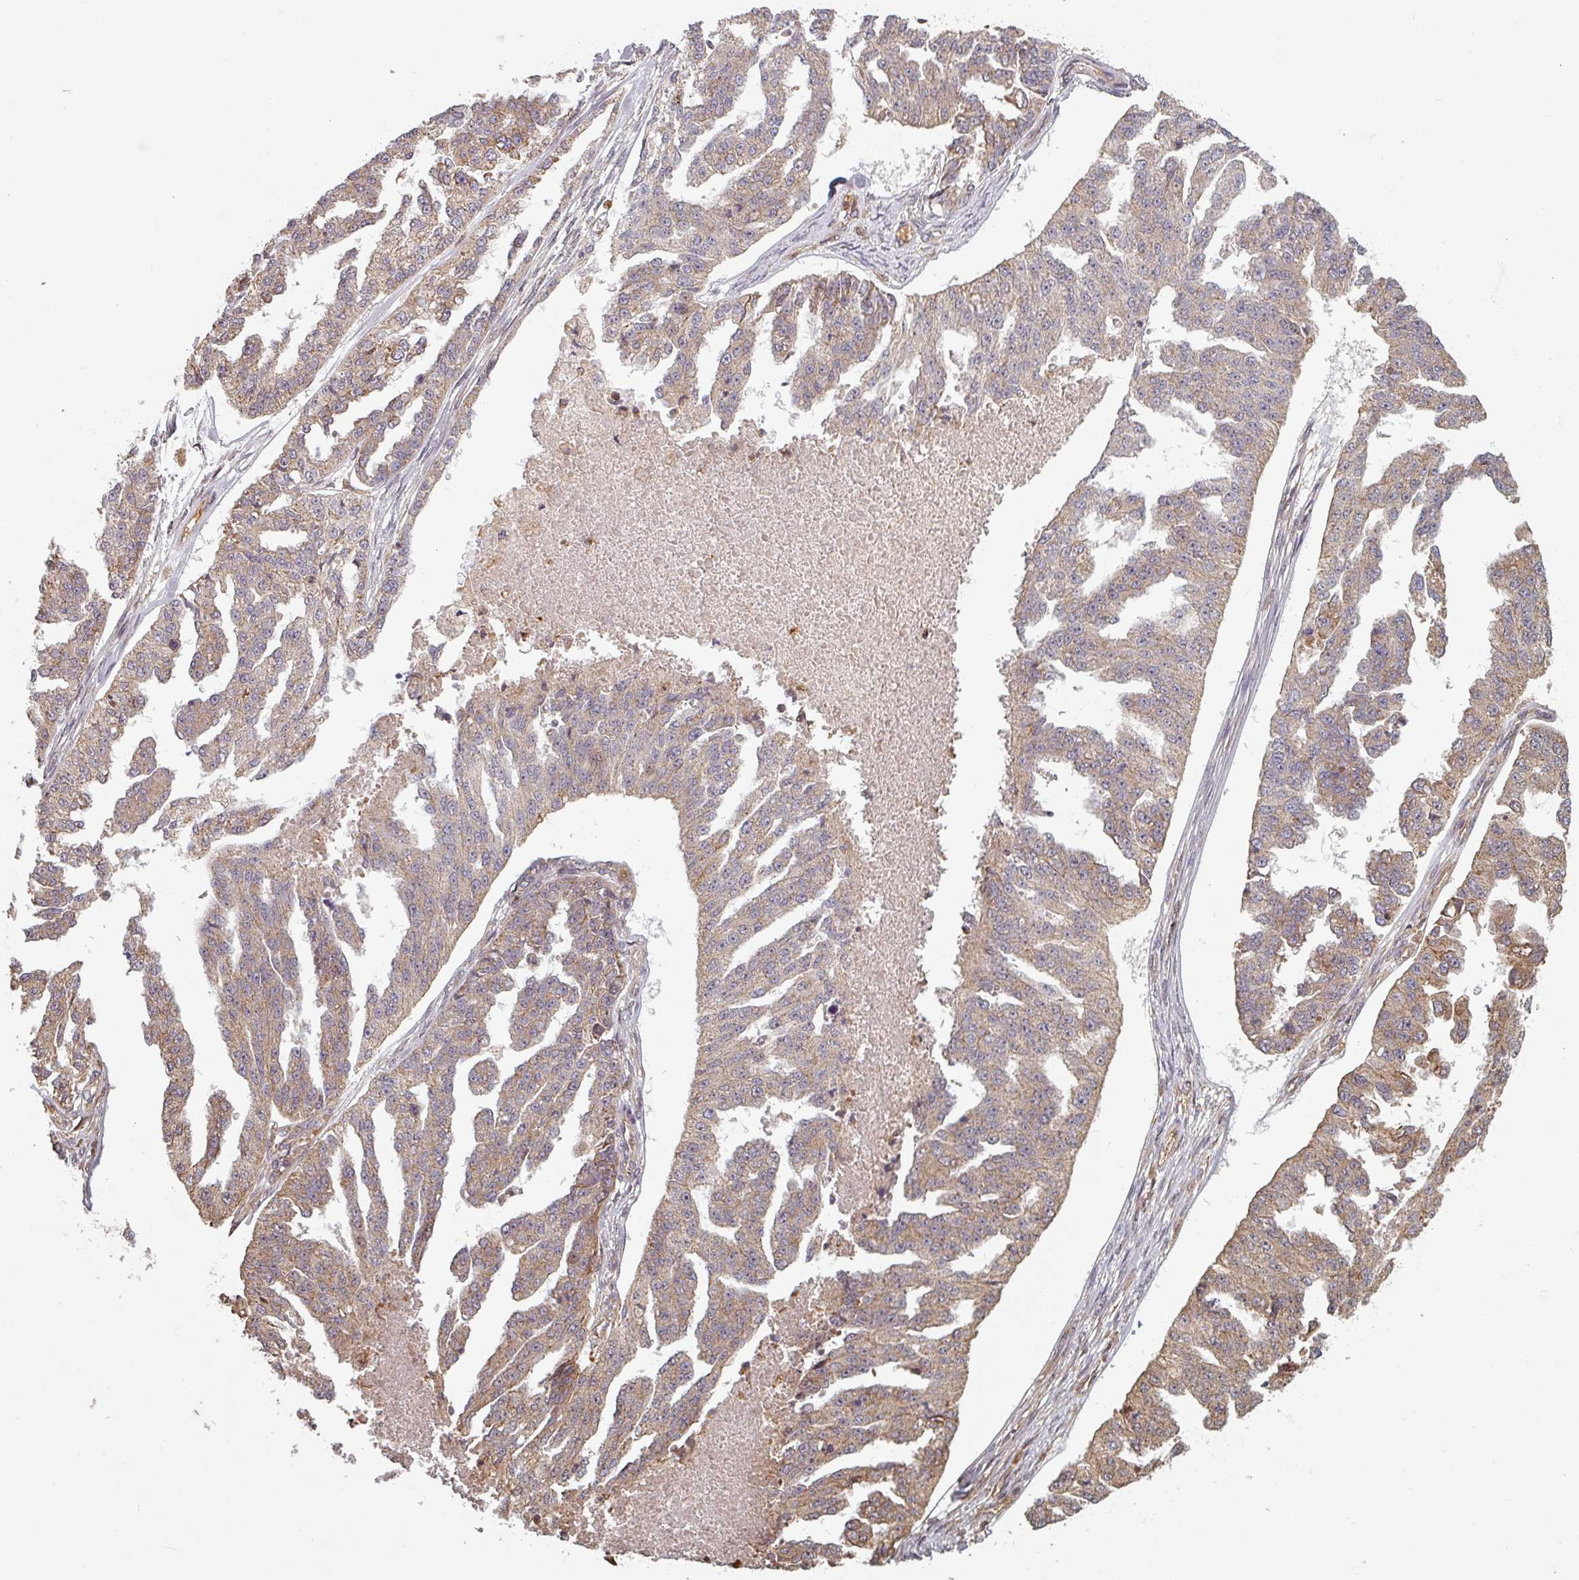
{"staining": {"intensity": "weak", "quantity": "25%-75%", "location": "cytoplasmic/membranous"}, "tissue": "ovarian cancer", "cell_type": "Tumor cells", "image_type": "cancer", "snomed": [{"axis": "morphology", "description": "Cystadenocarcinoma, serous, NOS"}, {"axis": "topography", "description": "Ovary"}], "caption": "A brown stain highlights weak cytoplasmic/membranous positivity of a protein in human ovarian serous cystadenocarcinoma tumor cells.", "gene": "EID1", "patient": {"sex": "female", "age": 58}}